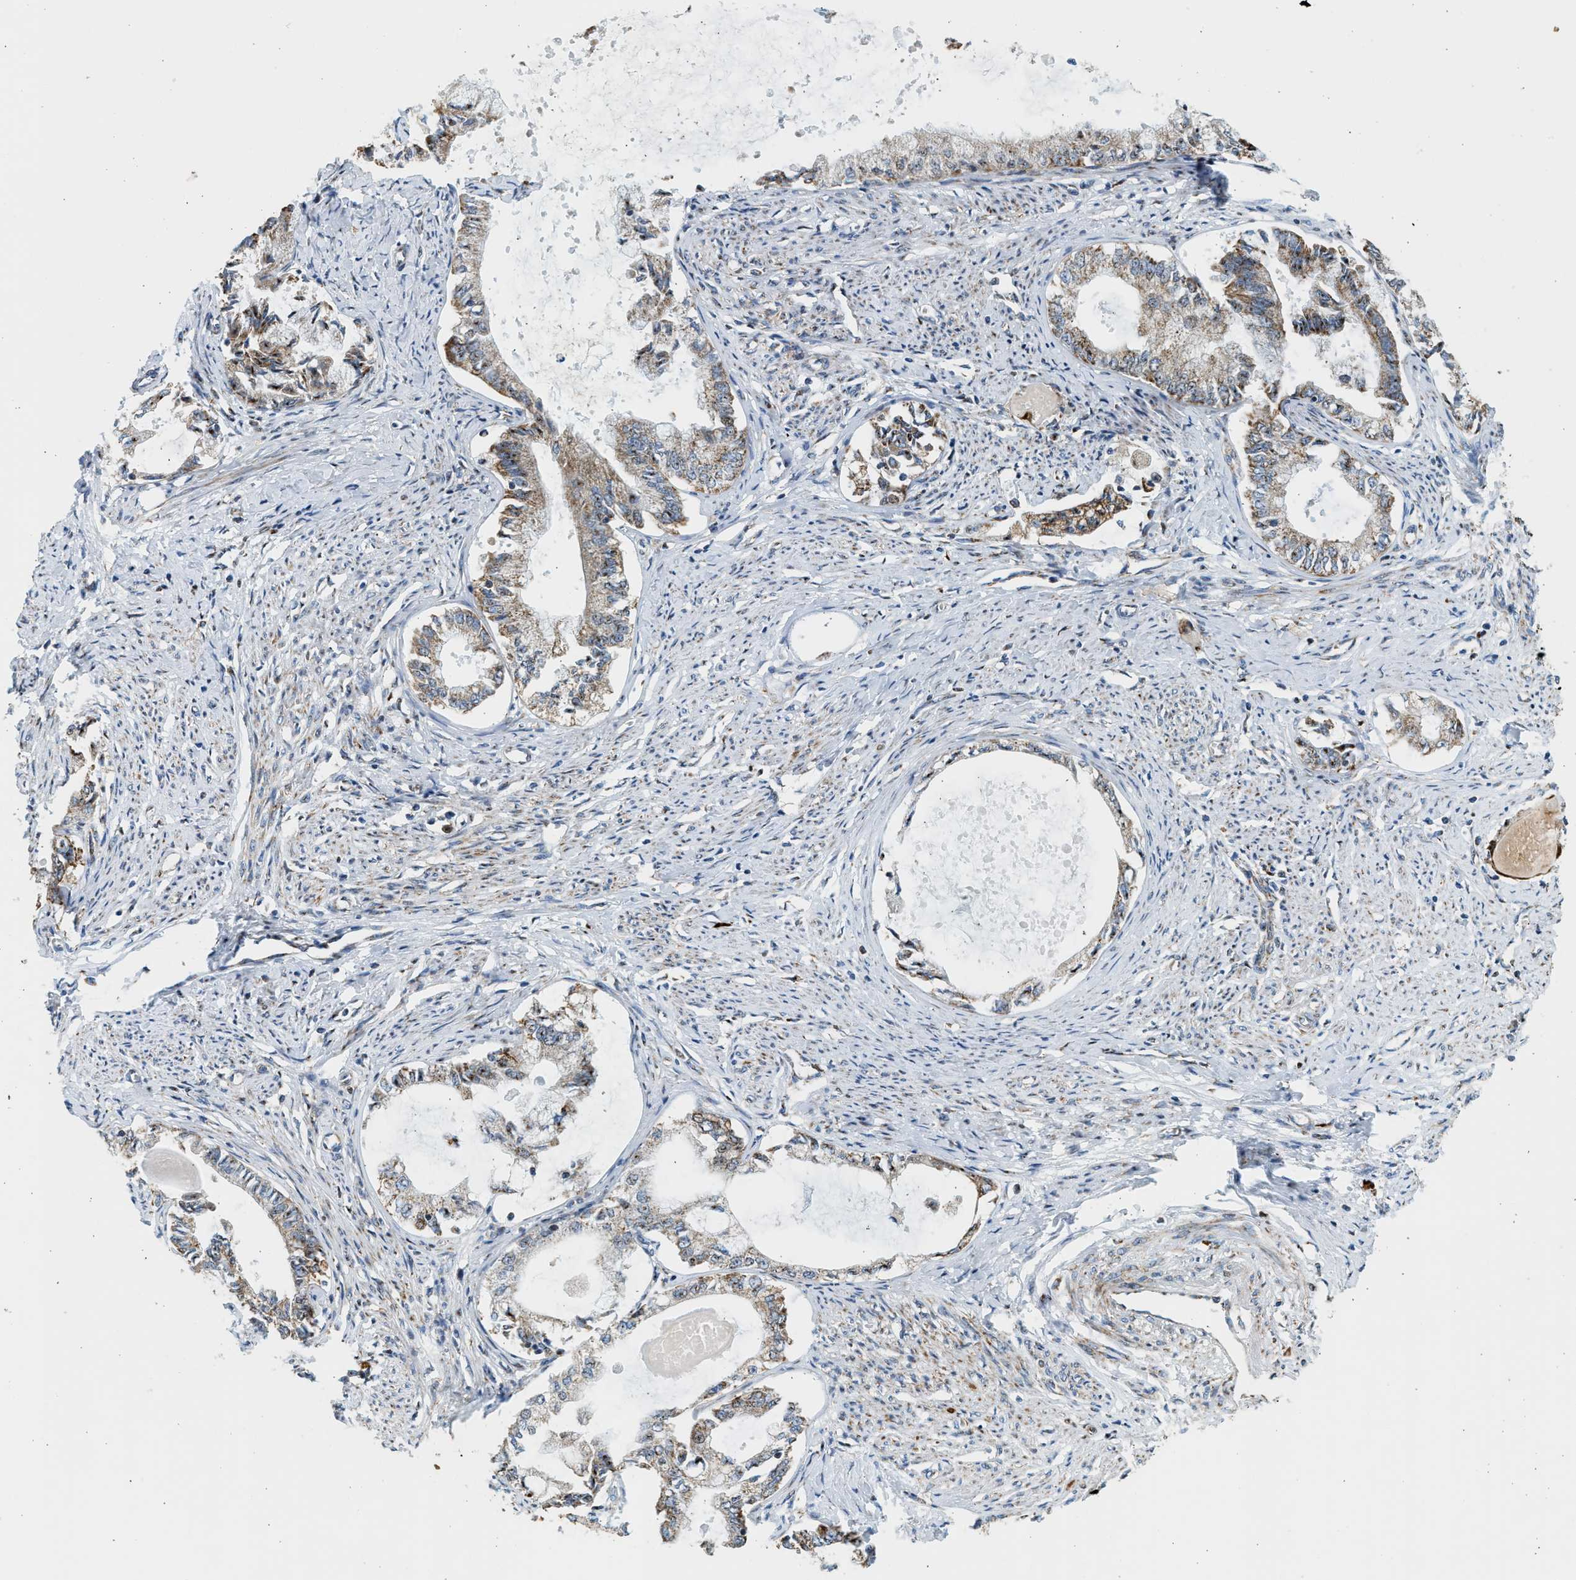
{"staining": {"intensity": "moderate", "quantity": ">75%", "location": "cytoplasmic/membranous"}, "tissue": "endometrial cancer", "cell_type": "Tumor cells", "image_type": "cancer", "snomed": [{"axis": "morphology", "description": "Adenocarcinoma, NOS"}, {"axis": "topography", "description": "Endometrium"}], "caption": "DAB (3,3'-diaminobenzidine) immunohistochemical staining of human adenocarcinoma (endometrial) displays moderate cytoplasmic/membranous protein positivity in about >75% of tumor cells. Using DAB (3,3'-diaminobenzidine) (brown) and hematoxylin (blue) stains, captured at high magnification using brightfield microscopy.", "gene": "KCNMB3", "patient": {"sex": "female", "age": 86}}